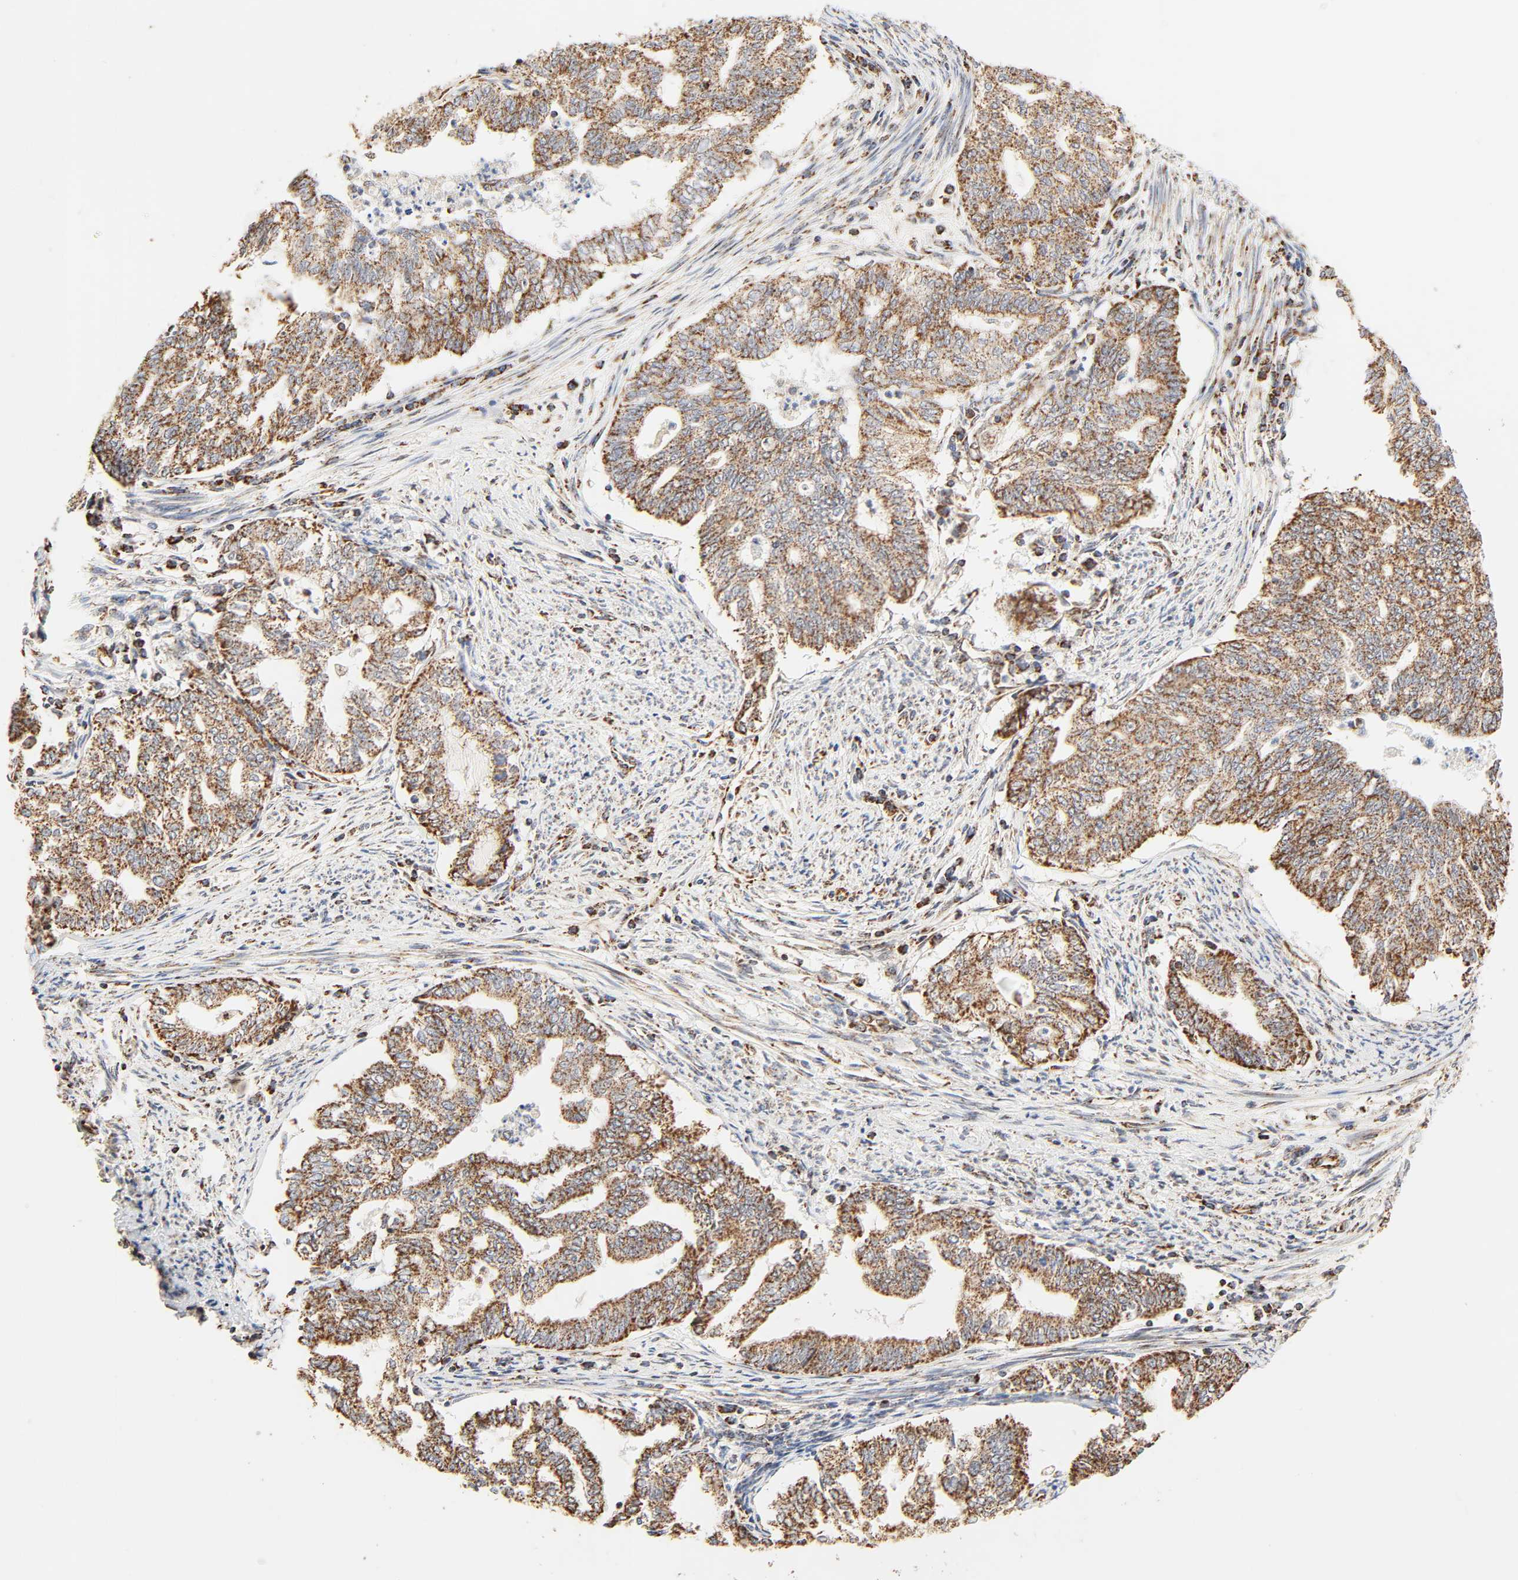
{"staining": {"intensity": "strong", "quantity": ">75%", "location": "cytoplasmic/membranous"}, "tissue": "endometrial cancer", "cell_type": "Tumor cells", "image_type": "cancer", "snomed": [{"axis": "morphology", "description": "Adenocarcinoma, NOS"}, {"axis": "topography", "description": "Endometrium"}], "caption": "Immunohistochemistry of endometrial adenocarcinoma displays high levels of strong cytoplasmic/membranous staining in about >75% of tumor cells.", "gene": "ZMAT5", "patient": {"sex": "female", "age": 79}}